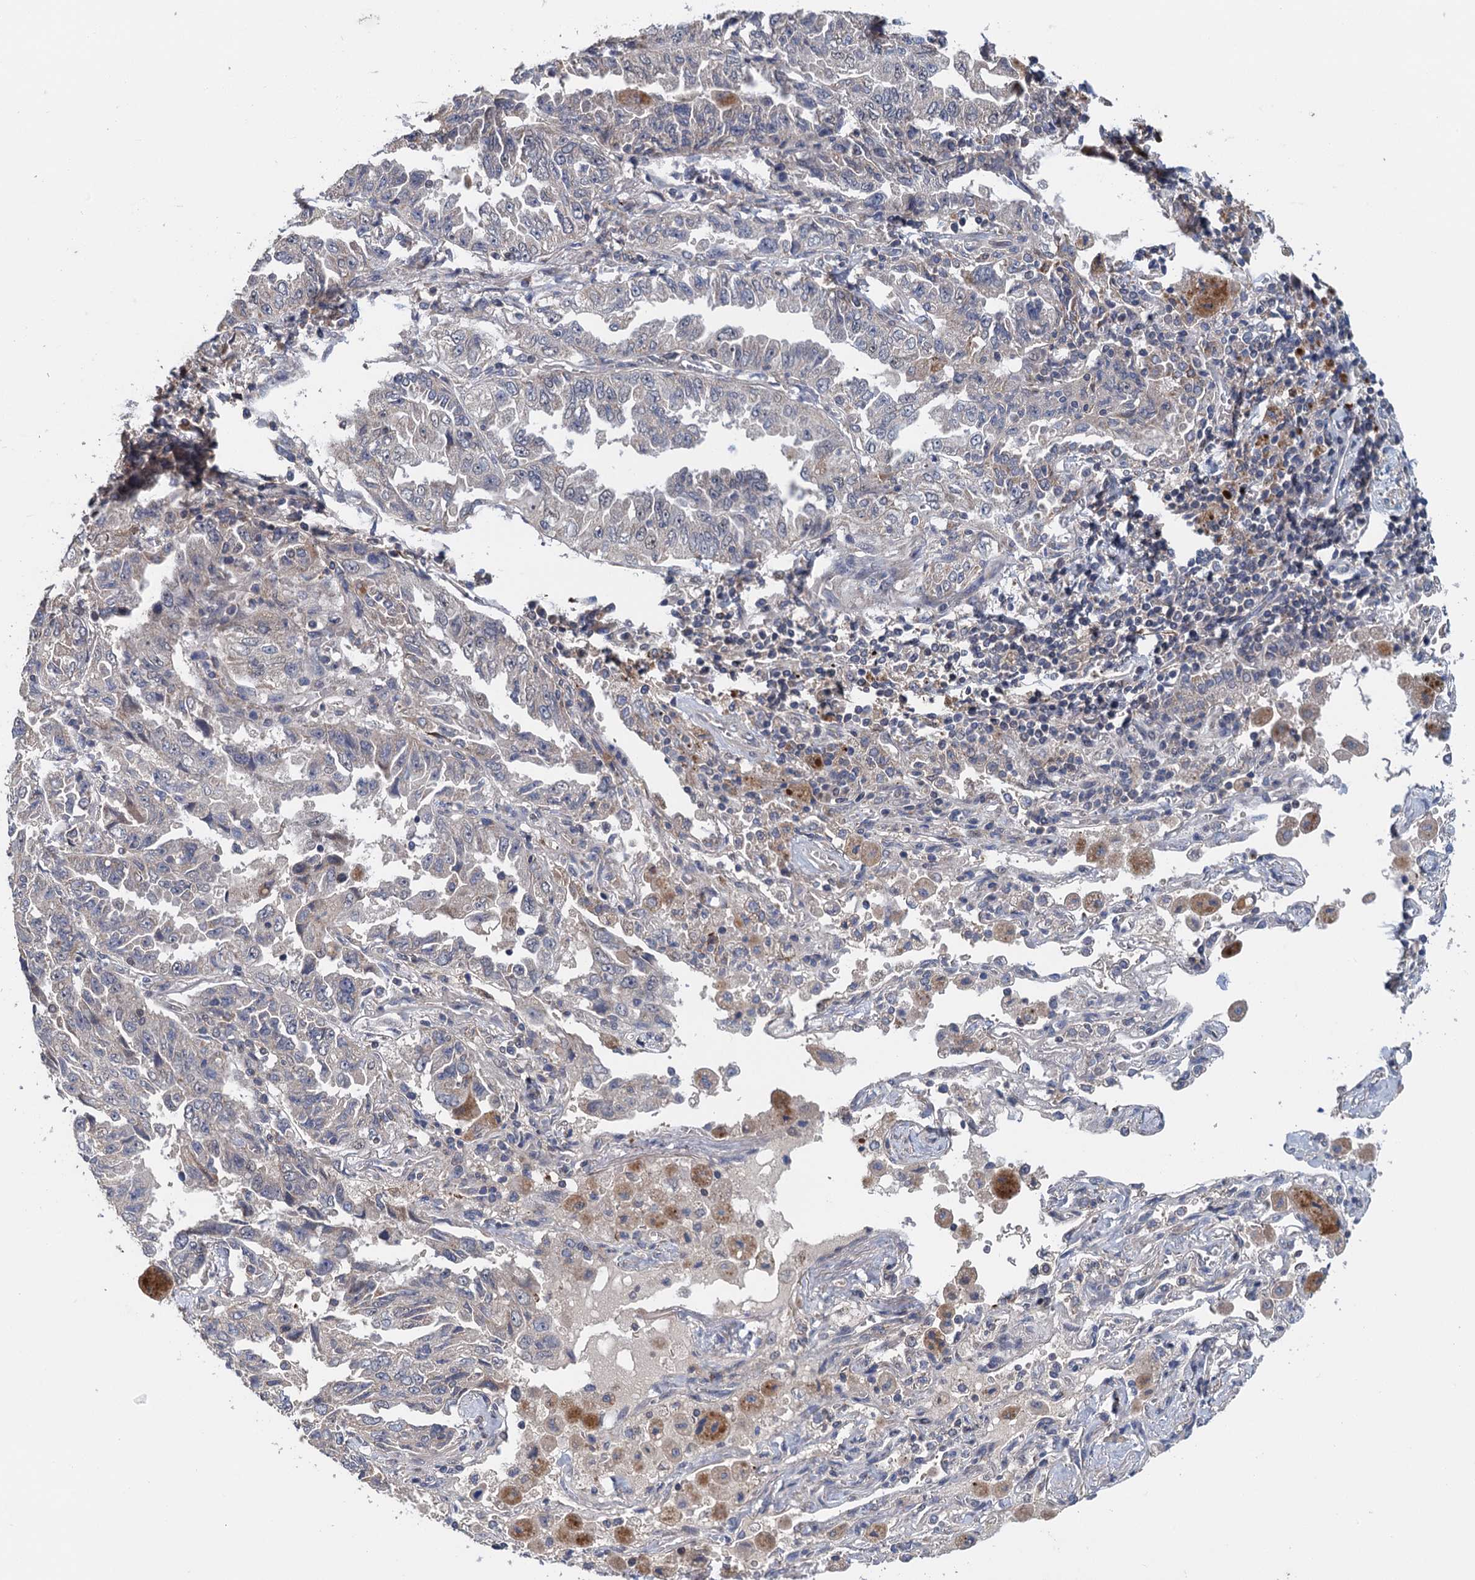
{"staining": {"intensity": "negative", "quantity": "none", "location": "none"}, "tissue": "lung cancer", "cell_type": "Tumor cells", "image_type": "cancer", "snomed": [{"axis": "morphology", "description": "Adenocarcinoma, NOS"}, {"axis": "topography", "description": "Lung"}], "caption": "This is a photomicrograph of immunohistochemistry (IHC) staining of lung cancer (adenocarcinoma), which shows no positivity in tumor cells.", "gene": "MDM1", "patient": {"sex": "female", "age": 51}}